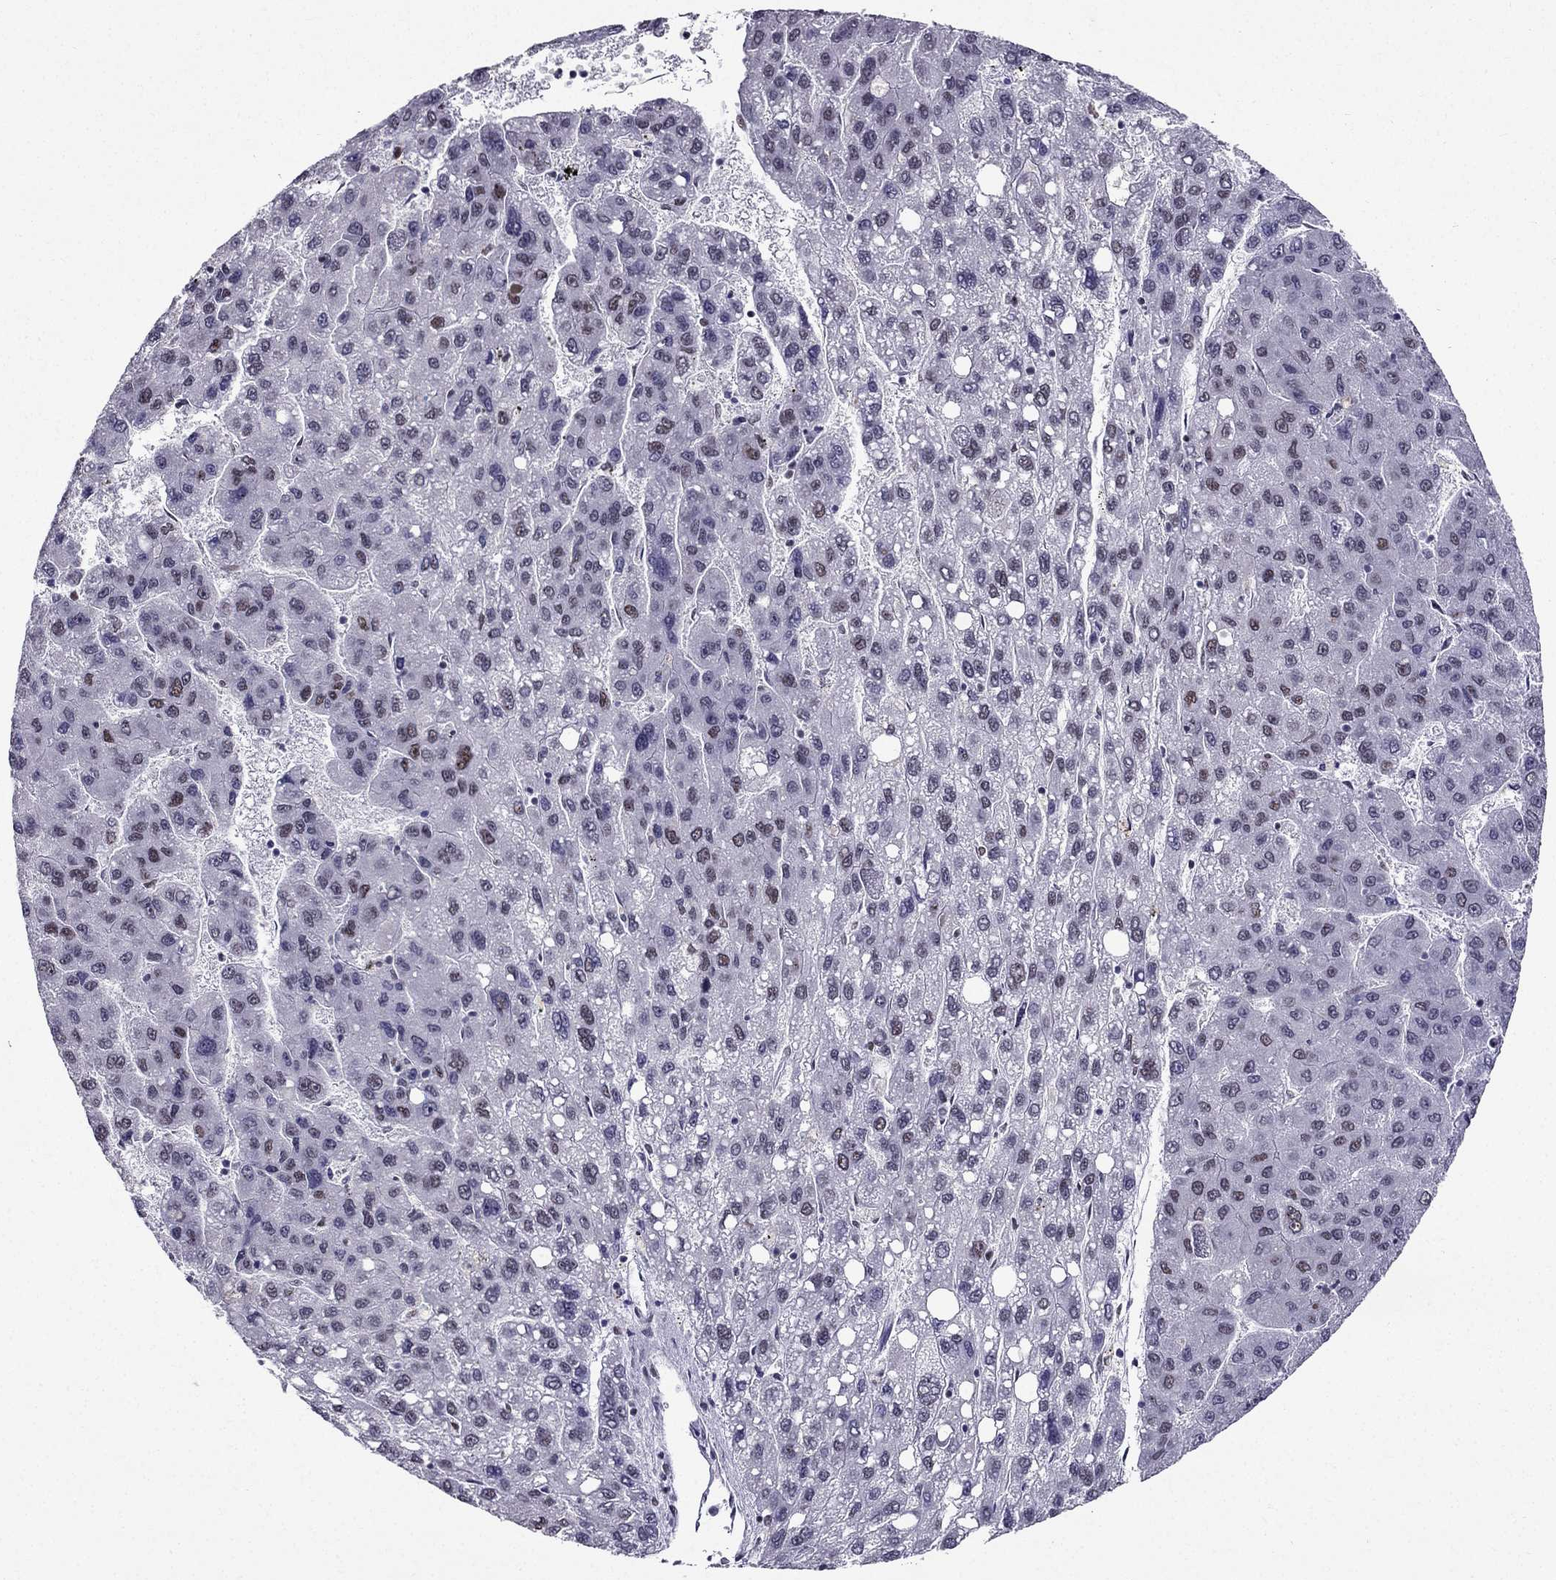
{"staining": {"intensity": "weak", "quantity": "<25%", "location": "nuclear"}, "tissue": "liver cancer", "cell_type": "Tumor cells", "image_type": "cancer", "snomed": [{"axis": "morphology", "description": "Carcinoma, Hepatocellular, NOS"}, {"axis": "topography", "description": "Liver"}], "caption": "This is a image of IHC staining of liver cancer (hepatocellular carcinoma), which shows no positivity in tumor cells. (DAB (3,3'-diaminobenzidine) immunohistochemistry visualized using brightfield microscopy, high magnification).", "gene": "ZNF420", "patient": {"sex": "female", "age": 82}}